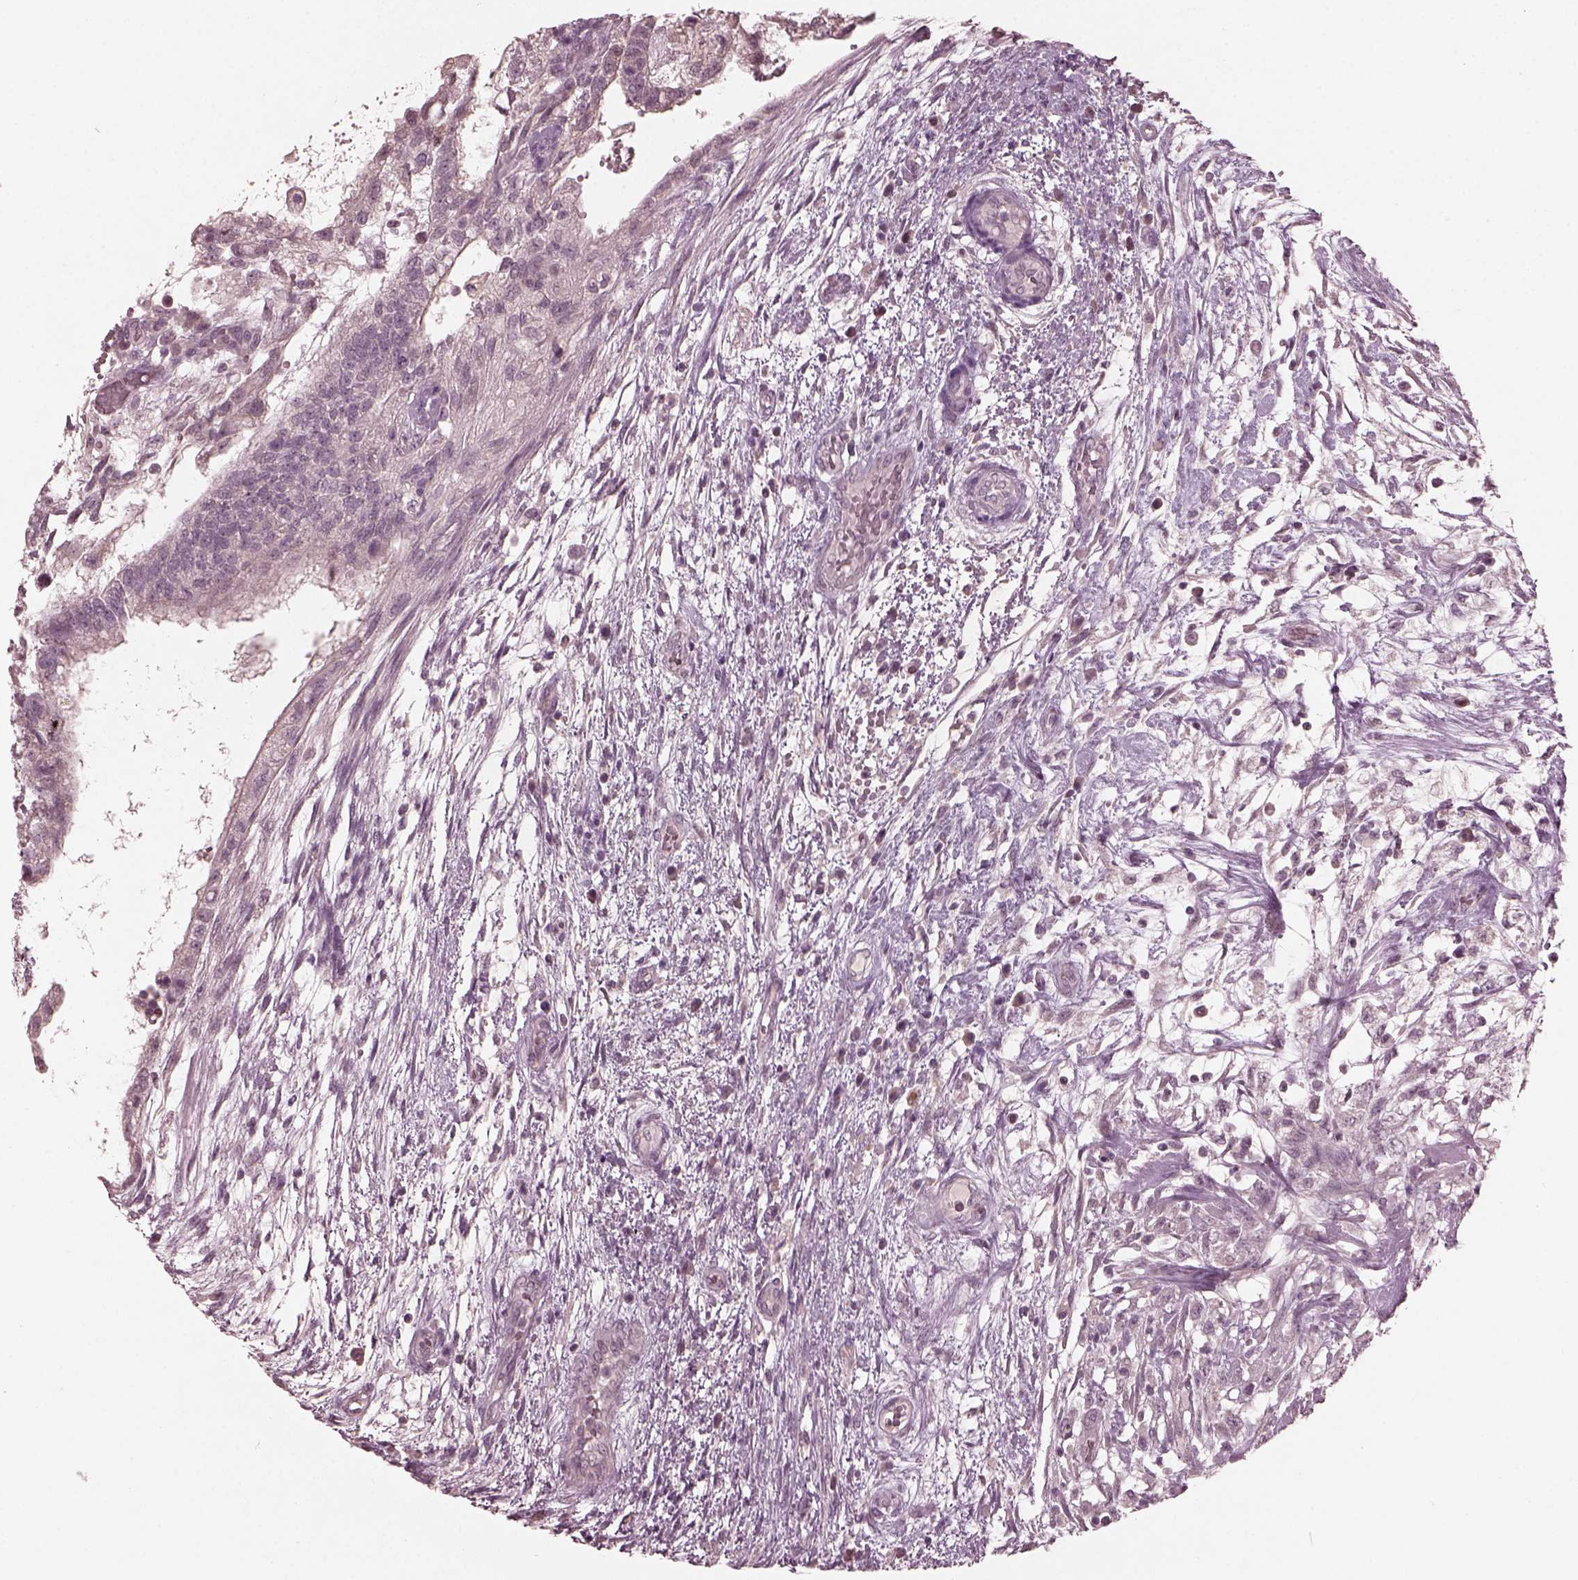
{"staining": {"intensity": "negative", "quantity": "none", "location": "none"}, "tissue": "testis cancer", "cell_type": "Tumor cells", "image_type": "cancer", "snomed": [{"axis": "morphology", "description": "Normal tissue, NOS"}, {"axis": "morphology", "description": "Carcinoma, Embryonal, NOS"}, {"axis": "topography", "description": "Testis"}, {"axis": "topography", "description": "Epididymis"}], "caption": "This is an IHC histopathology image of testis embryonal carcinoma. There is no expression in tumor cells.", "gene": "RGS7", "patient": {"sex": "male", "age": 32}}